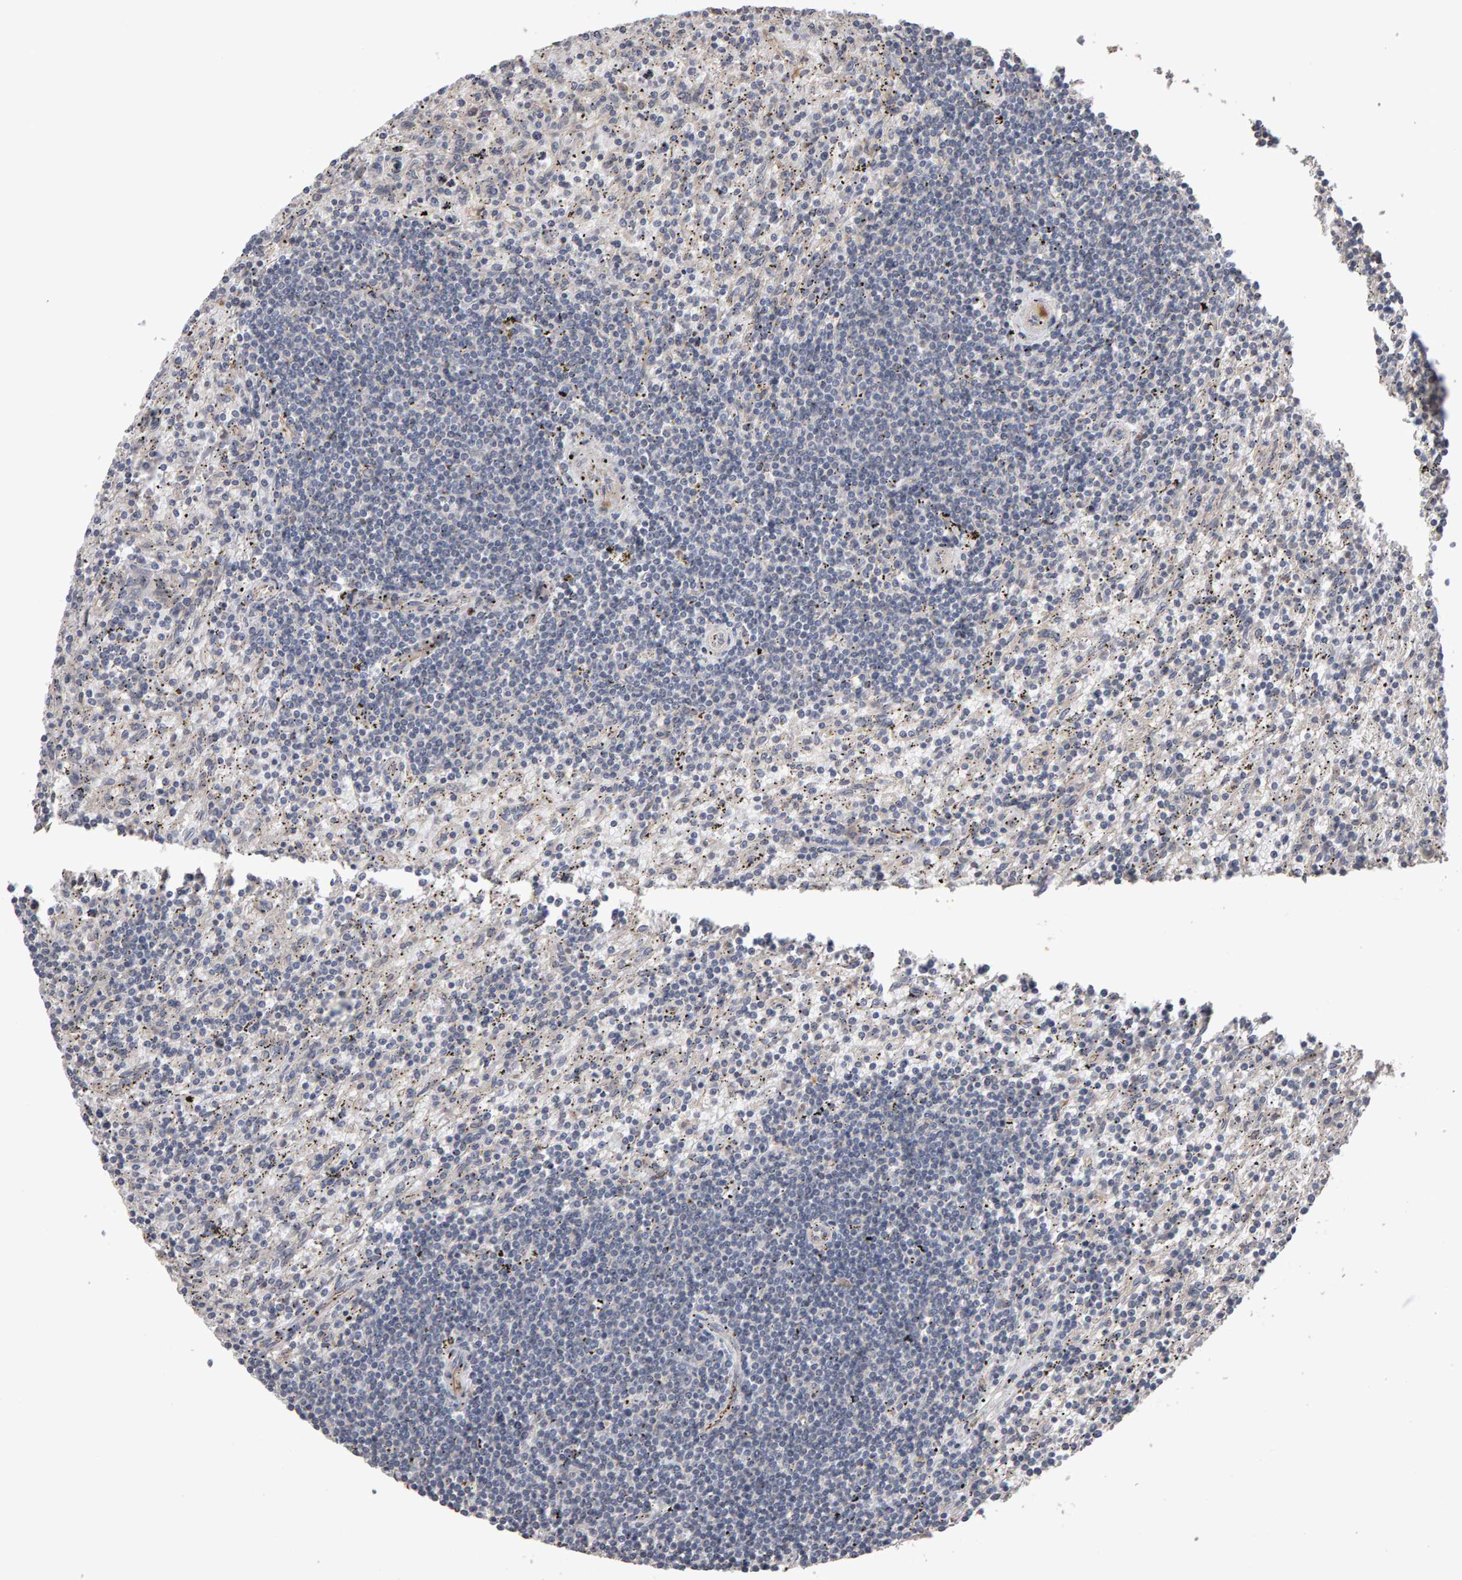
{"staining": {"intensity": "negative", "quantity": "none", "location": "none"}, "tissue": "lymphoma", "cell_type": "Tumor cells", "image_type": "cancer", "snomed": [{"axis": "morphology", "description": "Malignant lymphoma, non-Hodgkin's type, Low grade"}, {"axis": "topography", "description": "Spleen"}], "caption": "High magnification brightfield microscopy of lymphoma stained with DAB (brown) and counterstained with hematoxylin (blue): tumor cells show no significant expression. Brightfield microscopy of IHC stained with DAB (3,3'-diaminobenzidine) (brown) and hematoxylin (blue), captured at high magnification.", "gene": "COASY", "patient": {"sex": "male", "age": 76}}